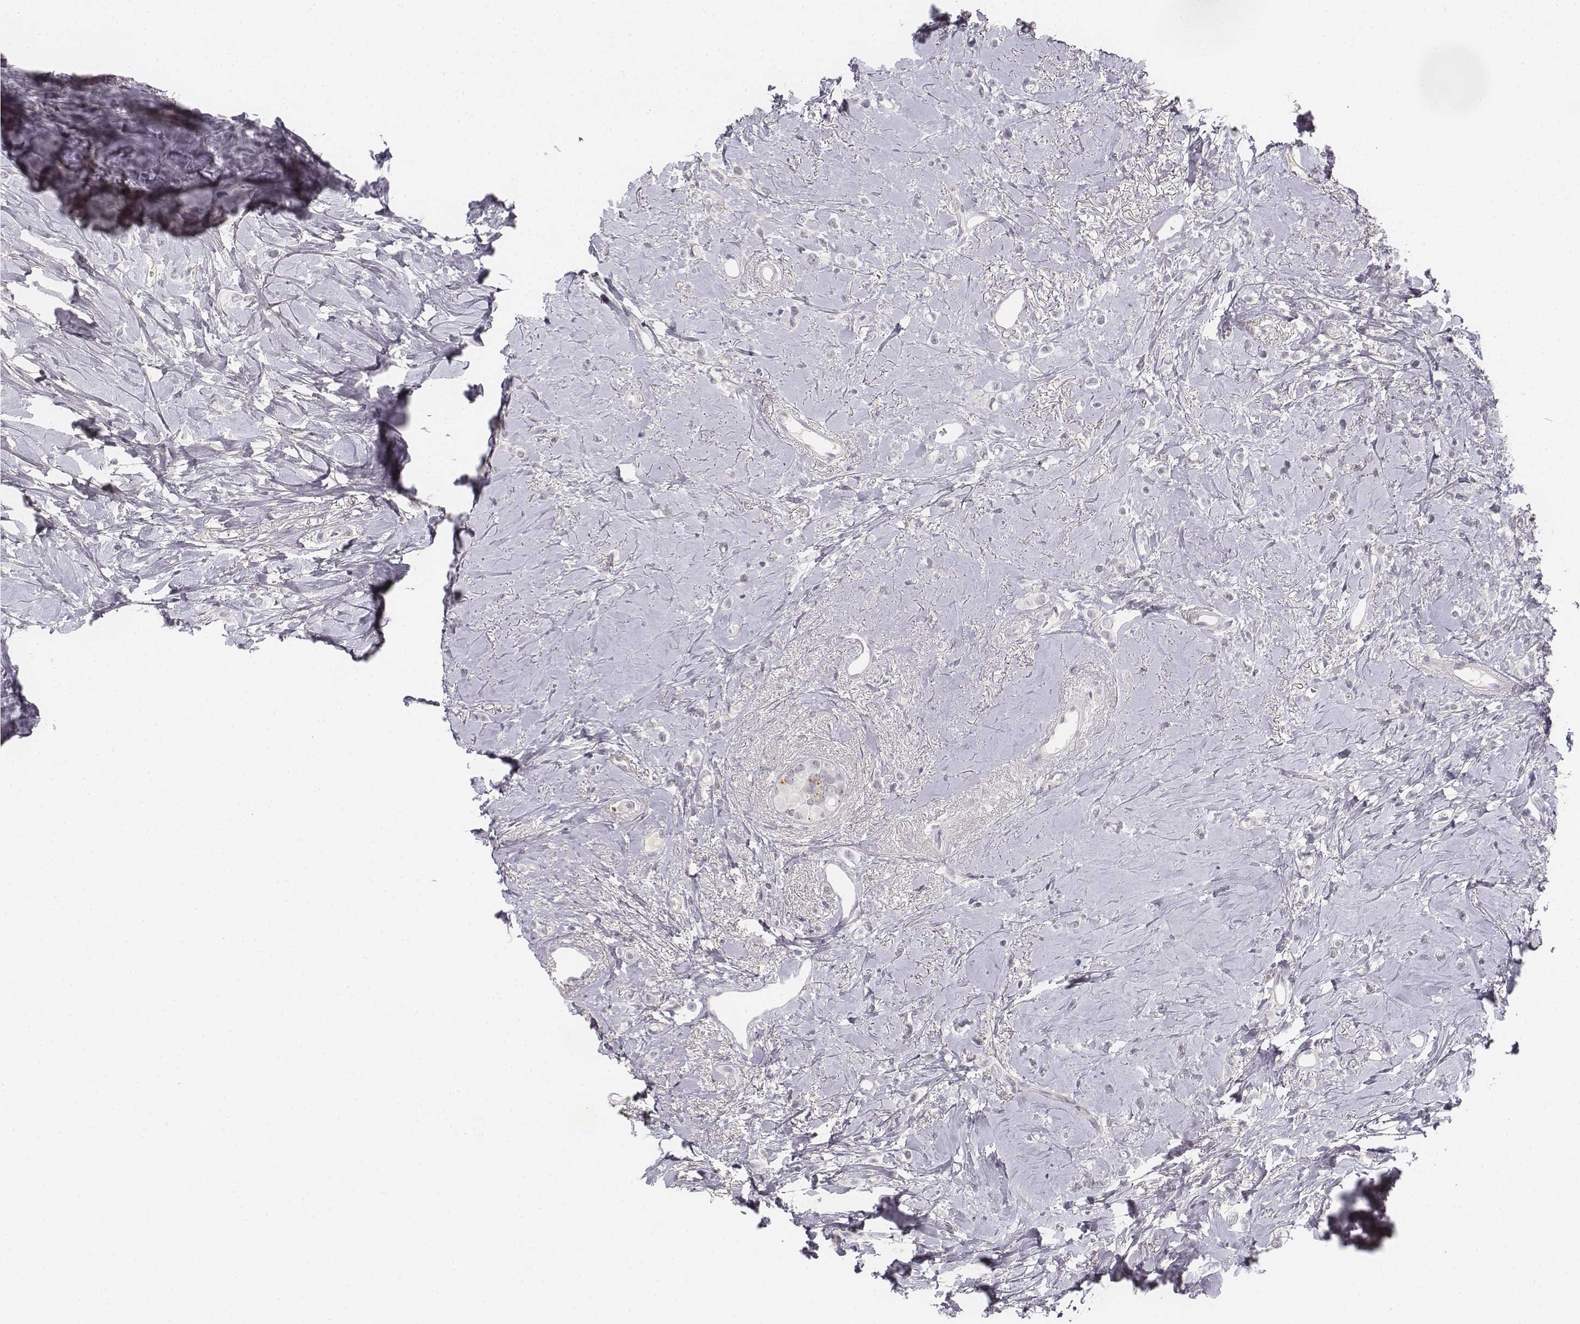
{"staining": {"intensity": "negative", "quantity": "none", "location": "none"}, "tissue": "breast cancer", "cell_type": "Tumor cells", "image_type": "cancer", "snomed": [{"axis": "morphology", "description": "Lobular carcinoma"}, {"axis": "topography", "description": "Breast"}], "caption": "Breast lobular carcinoma stained for a protein using IHC demonstrates no positivity tumor cells.", "gene": "KRT84", "patient": {"sex": "female", "age": 66}}